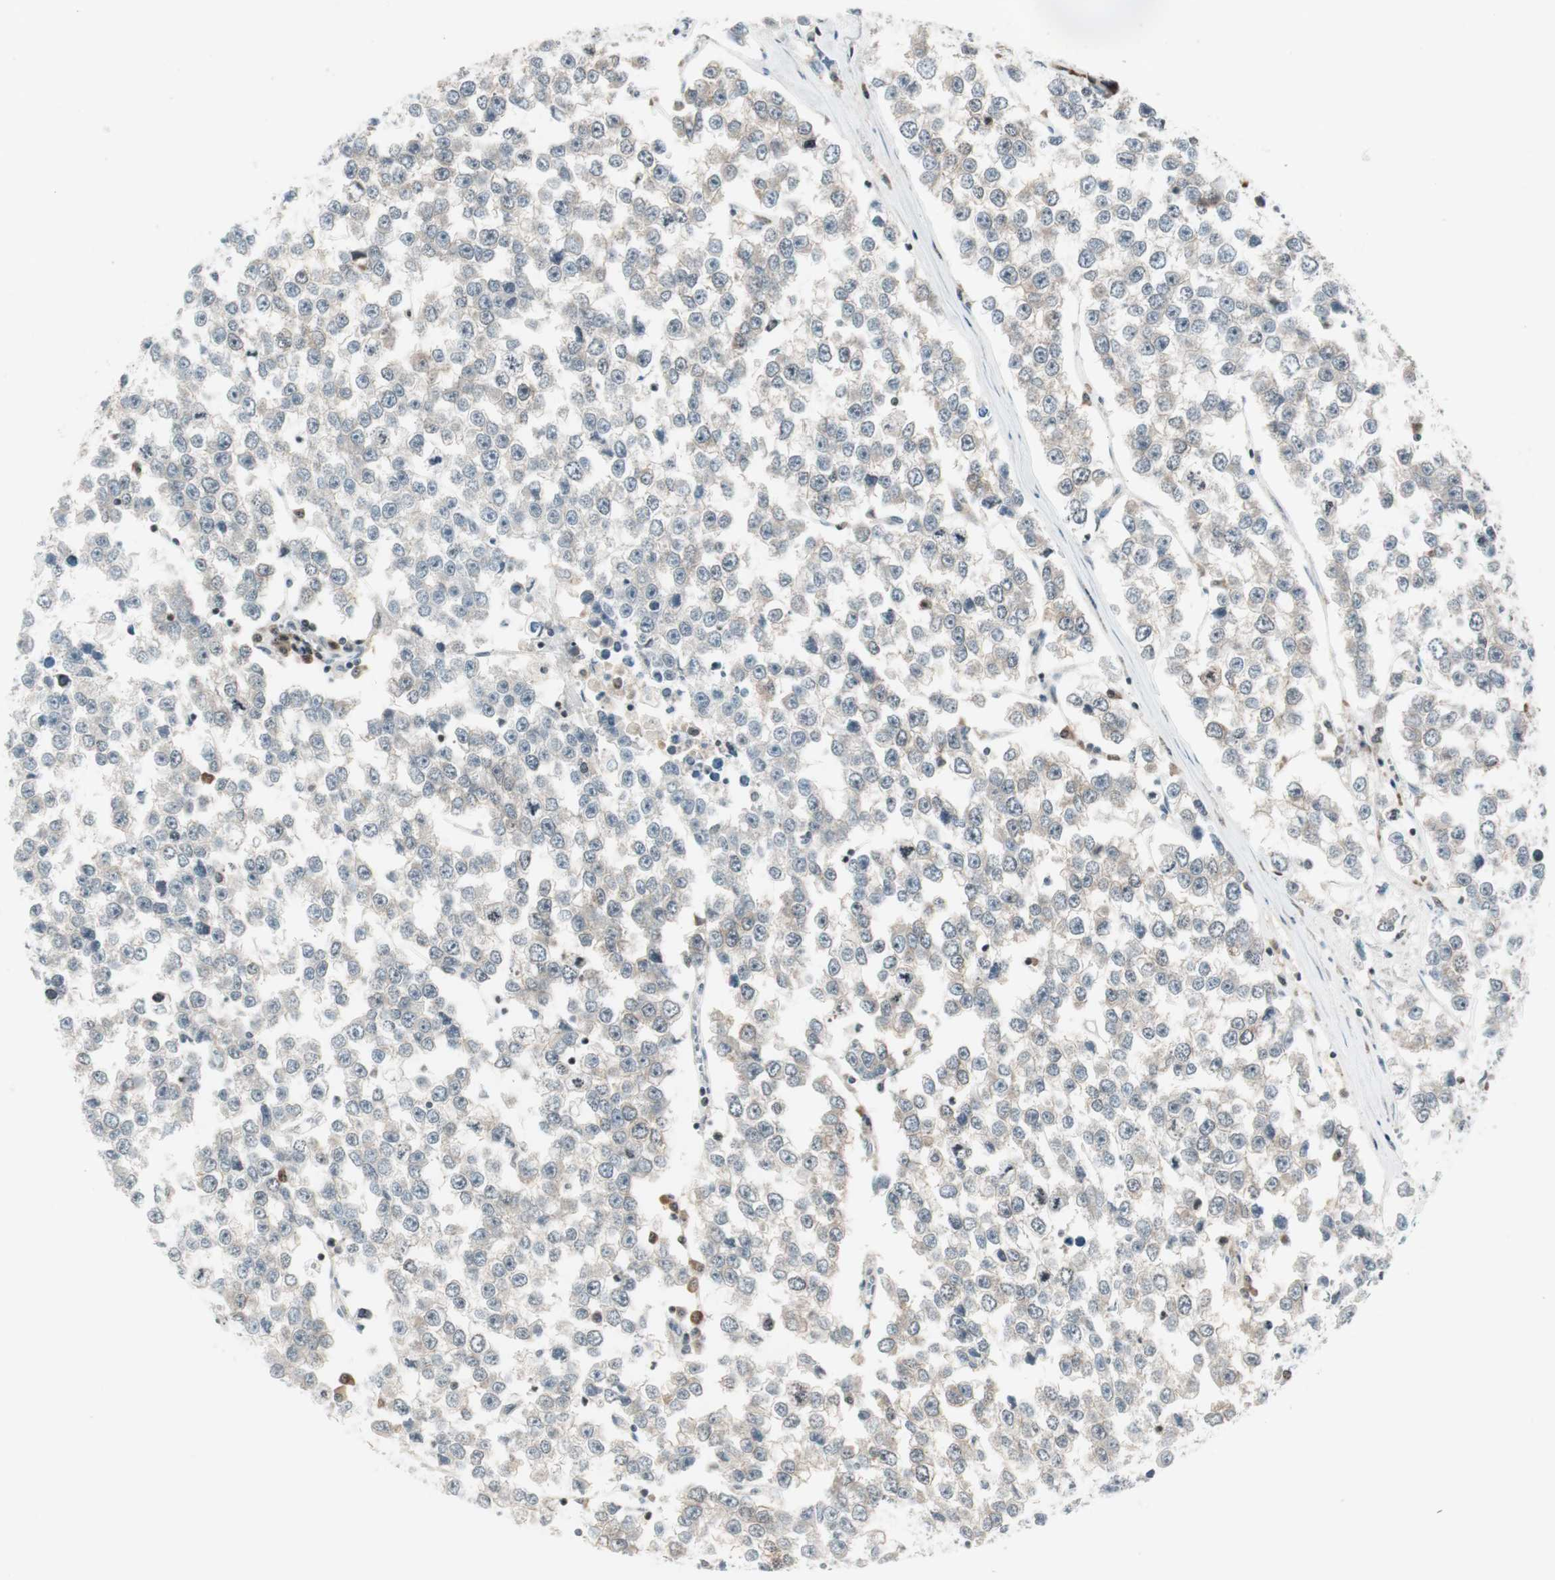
{"staining": {"intensity": "weak", "quantity": "25%-75%", "location": "cytoplasmic/membranous"}, "tissue": "testis cancer", "cell_type": "Tumor cells", "image_type": "cancer", "snomed": [{"axis": "morphology", "description": "Seminoma, NOS"}, {"axis": "morphology", "description": "Carcinoma, Embryonal, NOS"}, {"axis": "topography", "description": "Testis"}], "caption": "Immunohistochemical staining of embryonal carcinoma (testis) reveals low levels of weak cytoplasmic/membranous protein expression in about 25%-75% of tumor cells. The staining is performed using DAB (3,3'-diaminobenzidine) brown chromogen to label protein expression. The nuclei are counter-stained blue using hematoxylin.", "gene": "TPT1", "patient": {"sex": "male", "age": 52}}